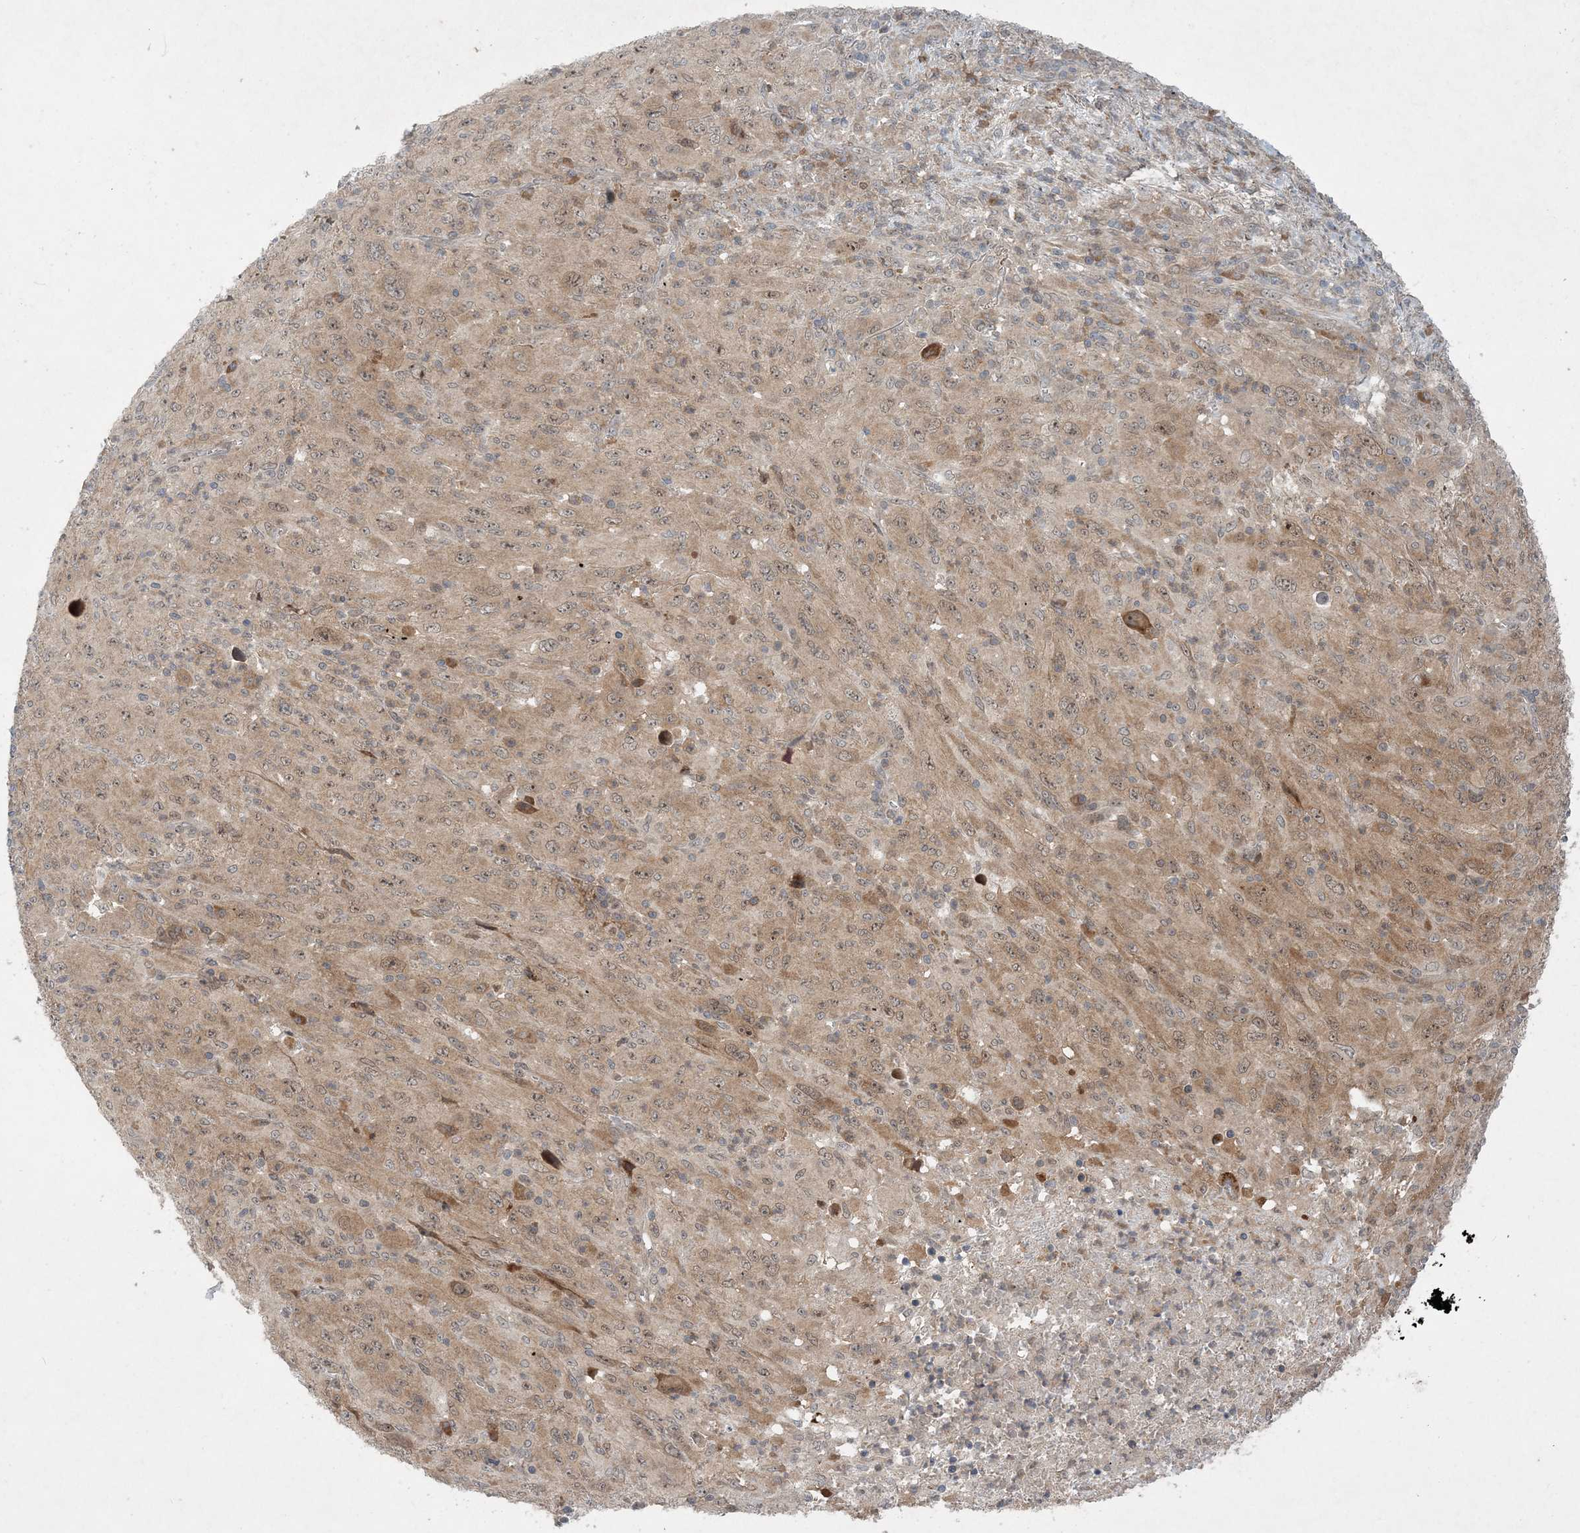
{"staining": {"intensity": "weak", "quantity": ">75%", "location": "cytoplasmic/membranous,nuclear"}, "tissue": "melanoma", "cell_type": "Tumor cells", "image_type": "cancer", "snomed": [{"axis": "morphology", "description": "Malignant melanoma, Metastatic site"}, {"axis": "topography", "description": "Skin"}], "caption": "The immunohistochemical stain shows weak cytoplasmic/membranous and nuclear expression in tumor cells of malignant melanoma (metastatic site) tissue.", "gene": "UBR3", "patient": {"sex": "female", "age": 56}}